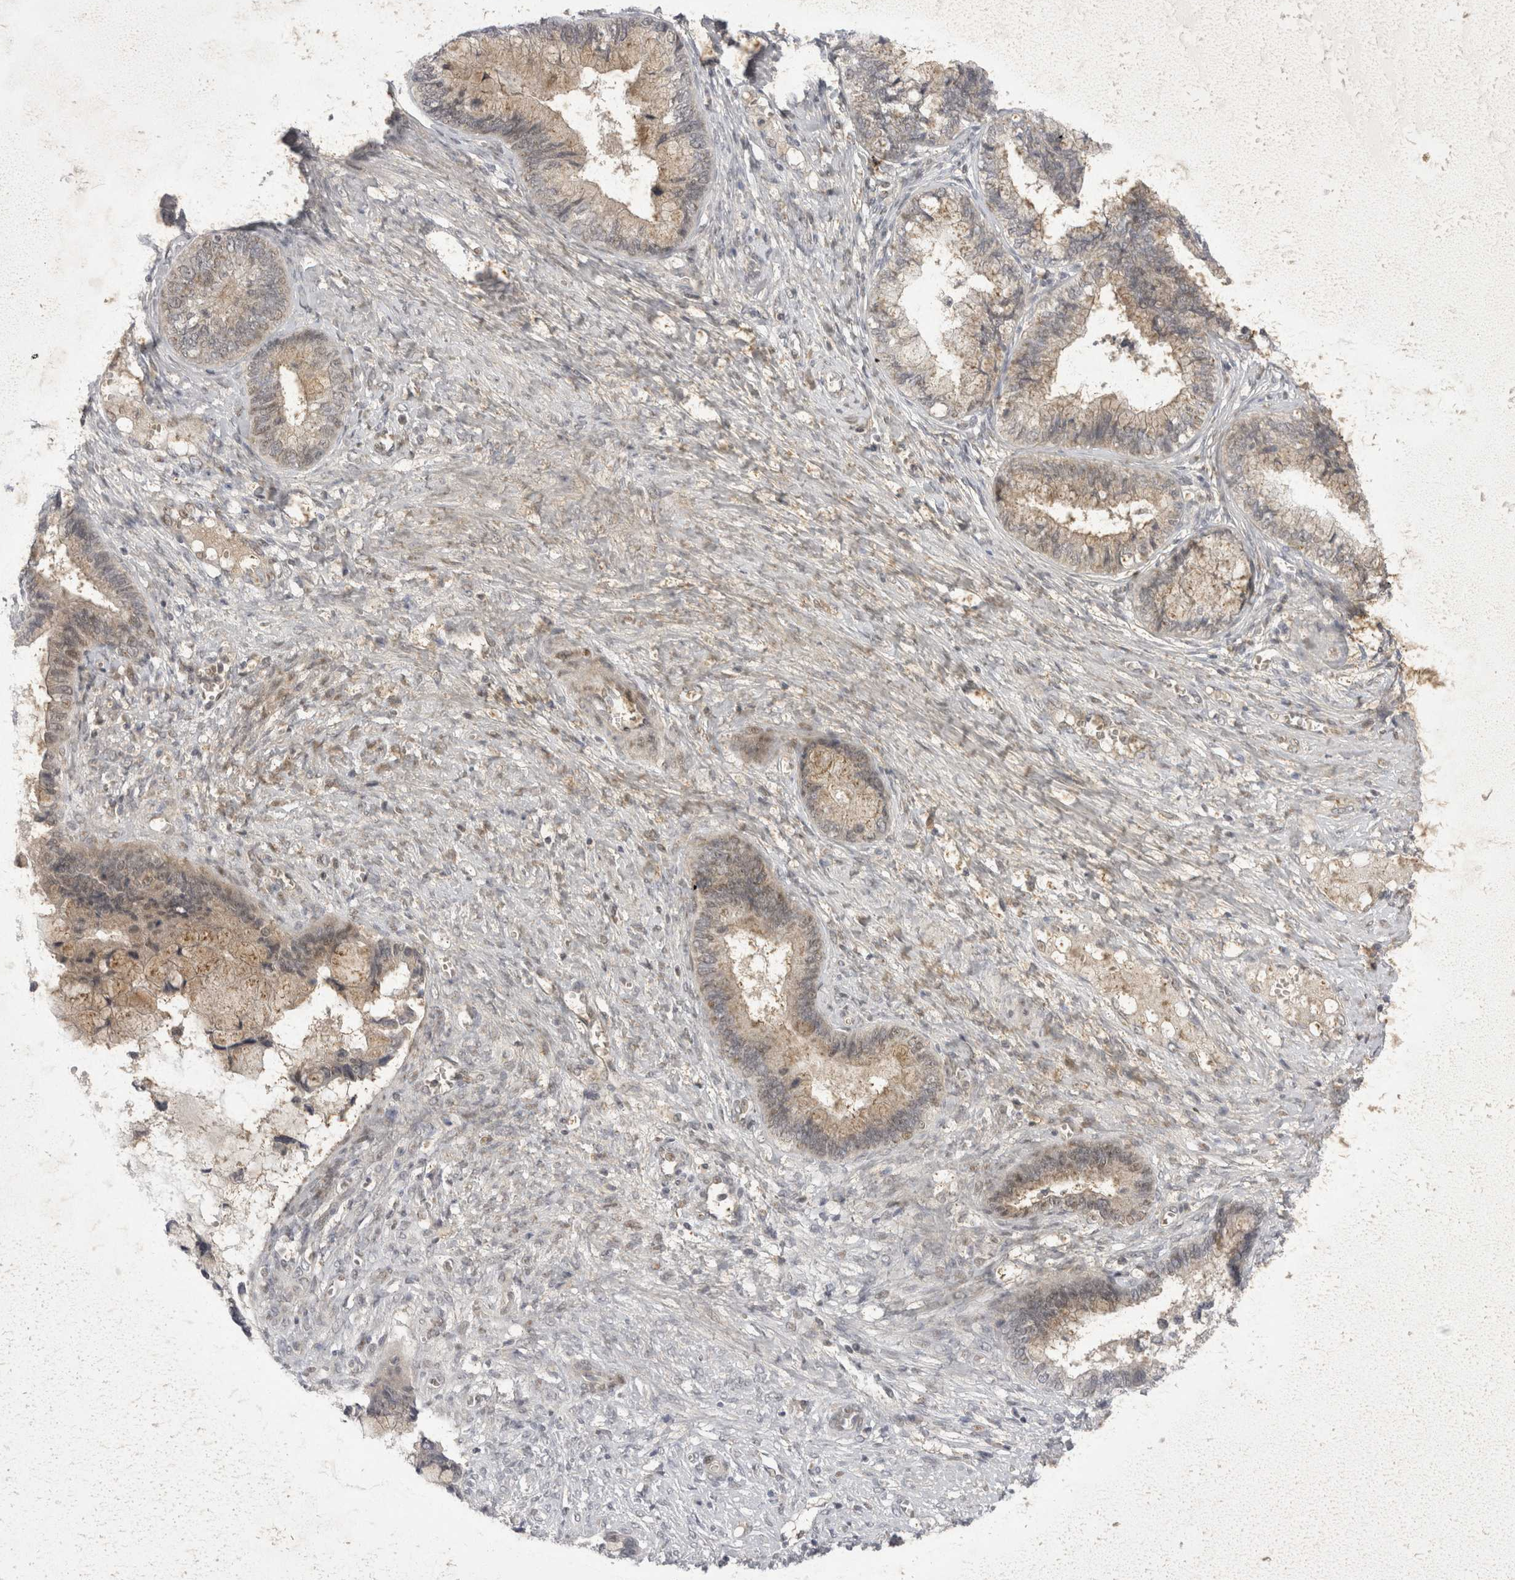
{"staining": {"intensity": "weak", "quantity": ">75%", "location": "cytoplasmic/membranous"}, "tissue": "cervical cancer", "cell_type": "Tumor cells", "image_type": "cancer", "snomed": [{"axis": "morphology", "description": "Adenocarcinoma, NOS"}, {"axis": "topography", "description": "Cervix"}], "caption": "An image of cervical adenocarcinoma stained for a protein reveals weak cytoplasmic/membranous brown staining in tumor cells.", "gene": "TOM1L2", "patient": {"sex": "female", "age": 44}}